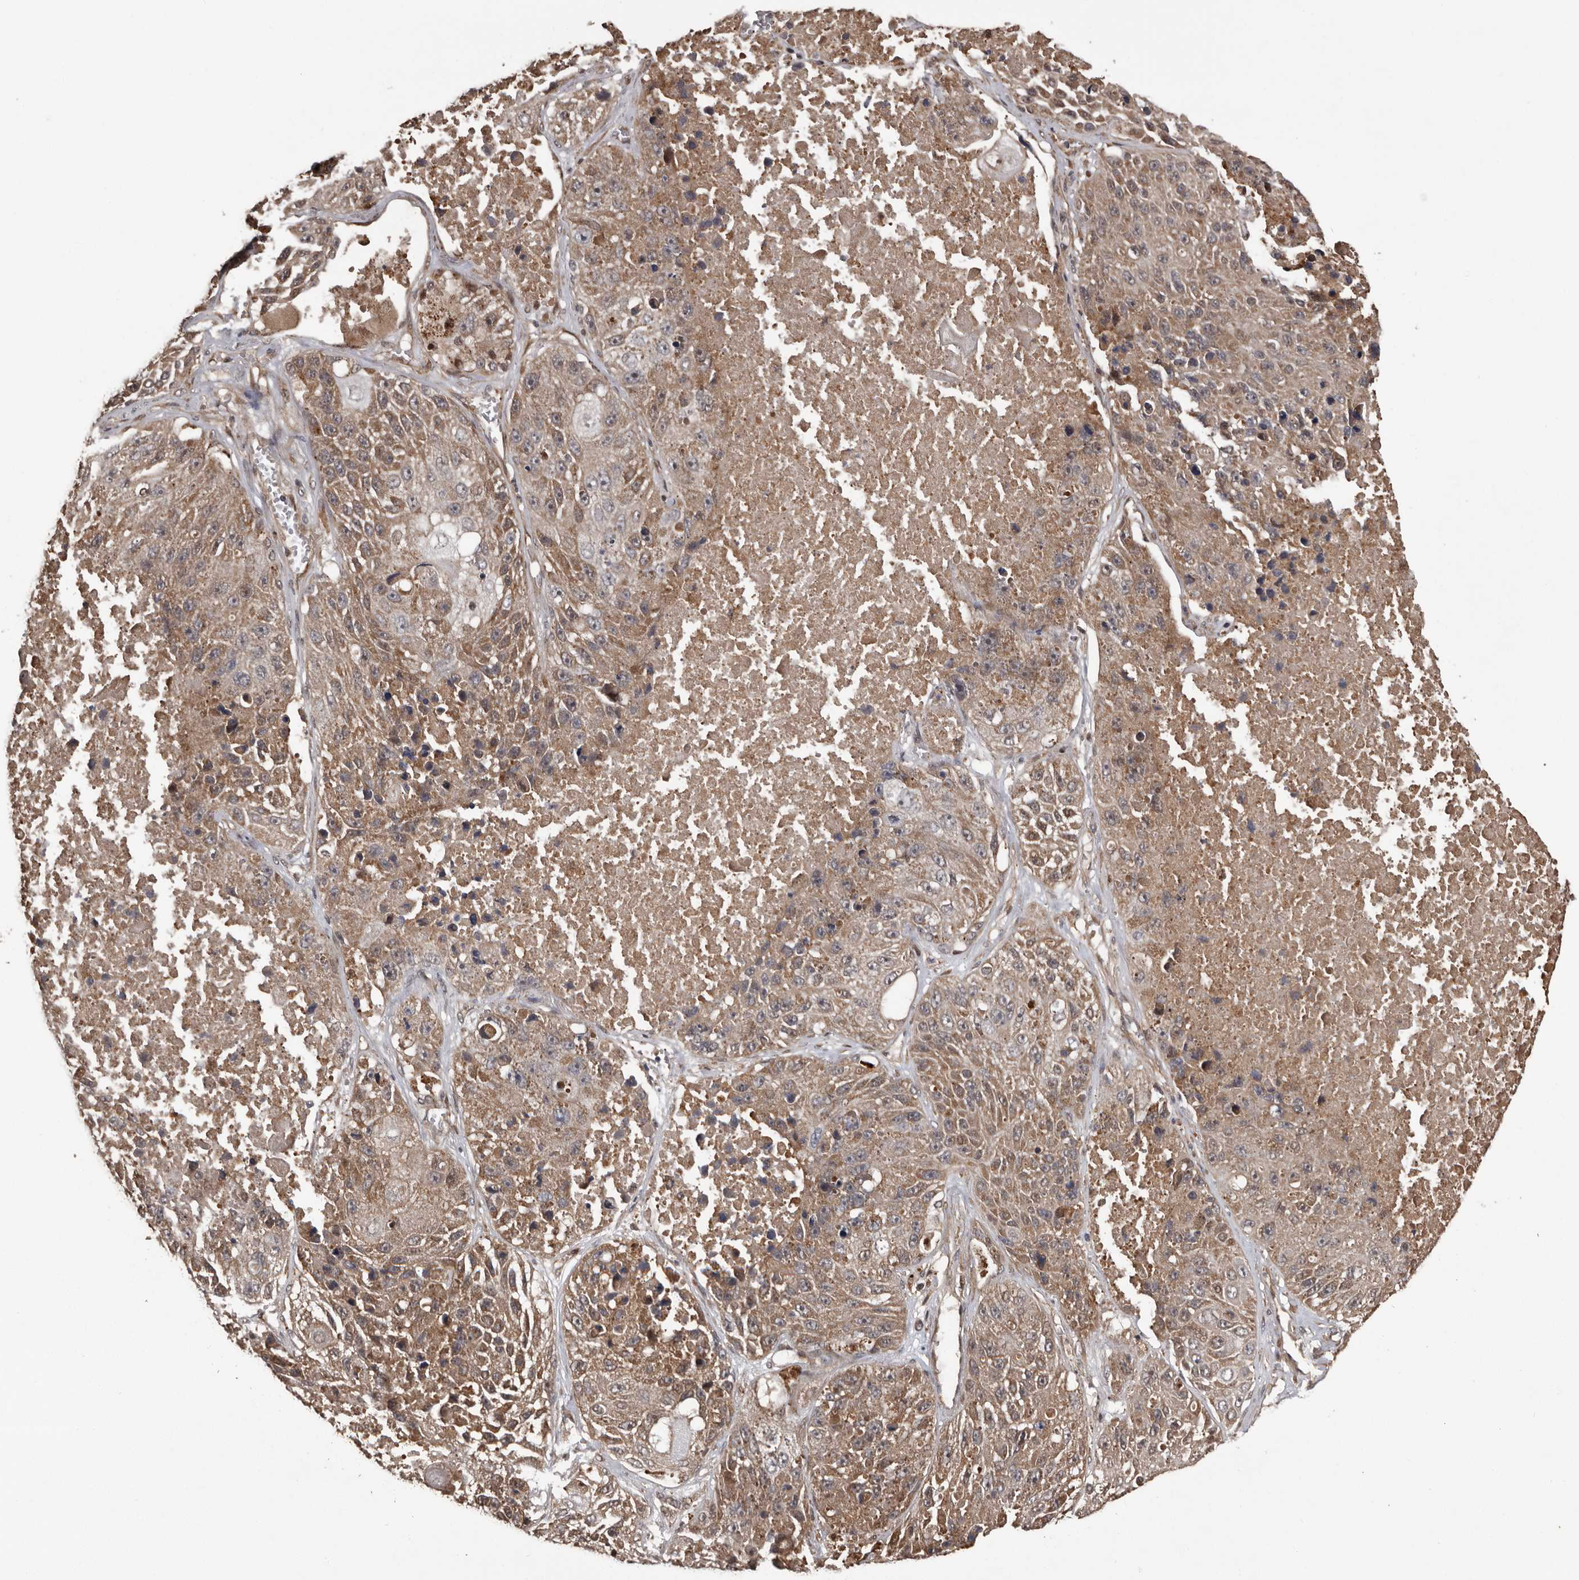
{"staining": {"intensity": "moderate", "quantity": ">75%", "location": "cytoplasmic/membranous"}, "tissue": "lung cancer", "cell_type": "Tumor cells", "image_type": "cancer", "snomed": [{"axis": "morphology", "description": "Squamous cell carcinoma, NOS"}, {"axis": "topography", "description": "Lung"}], "caption": "Immunohistochemistry (IHC) staining of squamous cell carcinoma (lung), which displays medium levels of moderate cytoplasmic/membranous positivity in about >75% of tumor cells indicating moderate cytoplasmic/membranous protein expression. The staining was performed using DAB (brown) for protein detection and nuclei were counterstained in hematoxylin (blue).", "gene": "SERTAD4", "patient": {"sex": "male", "age": 61}}